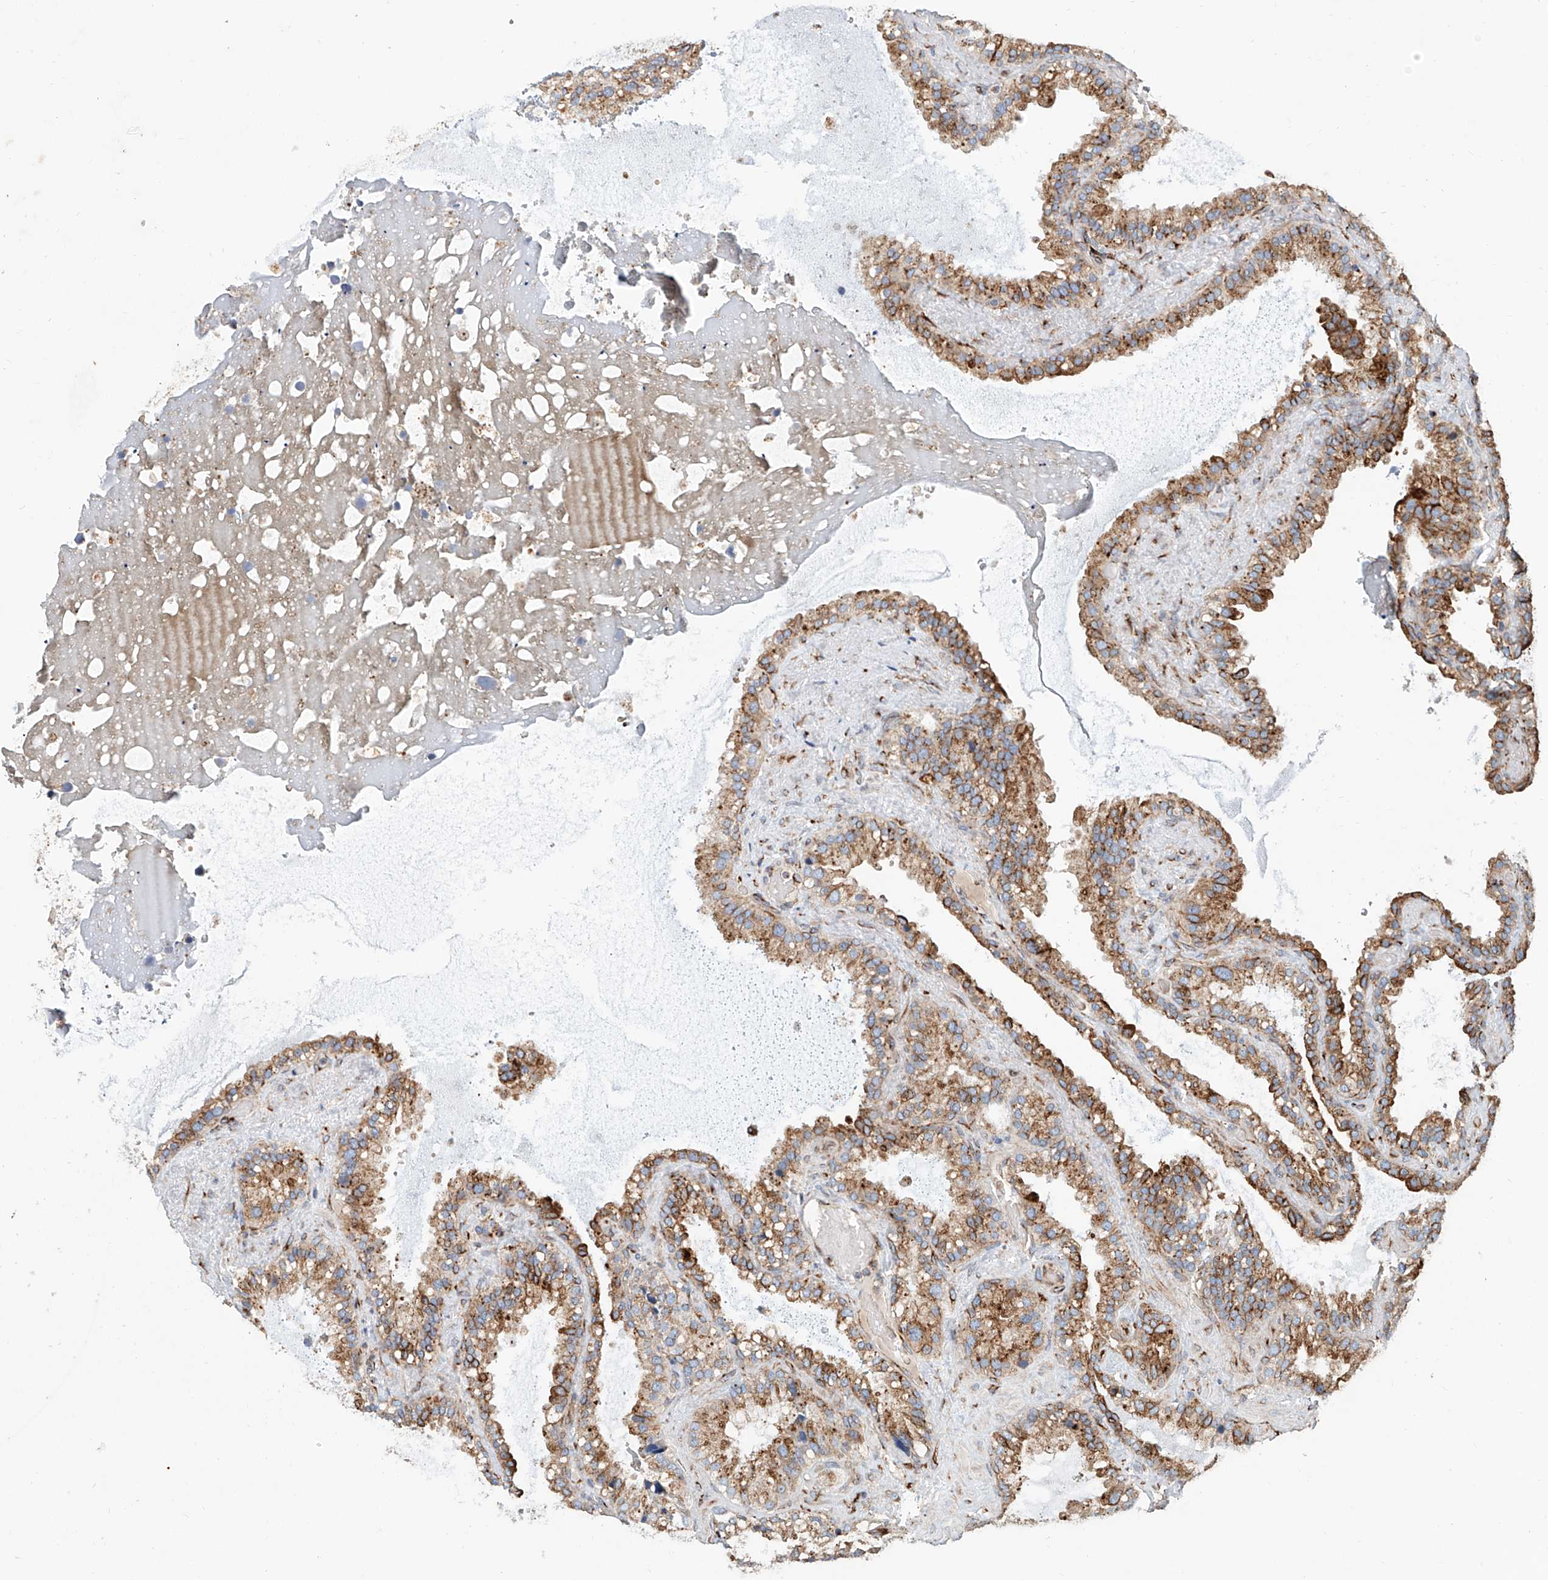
{"staining": {"intensity": "moderate", "quantity": ">75%", "location": "cytoplasmic/membranous"}, "tissue": "seminal vesicle", "cell_type": "Glandular cells", "image_type": "normal", "snomed": [{"axis": "morphology", "description": "Normal tissue, NOS"}, {"axis": "topography", "description": "Prostate"}, {"axis": "topography", "description": "Seminal veicle"}], "caption": "High-power microscopy captured an IHC histopathology image of normal seminal vesicle, revealing moderate cytoplasmic/membranous expression in about >75% of glandular cells. (brown staining indicates protein expression, while blue staining denotes nuclei).", "gene": "HGSNAT", "patient": {"sex": "male", "age": 68}}